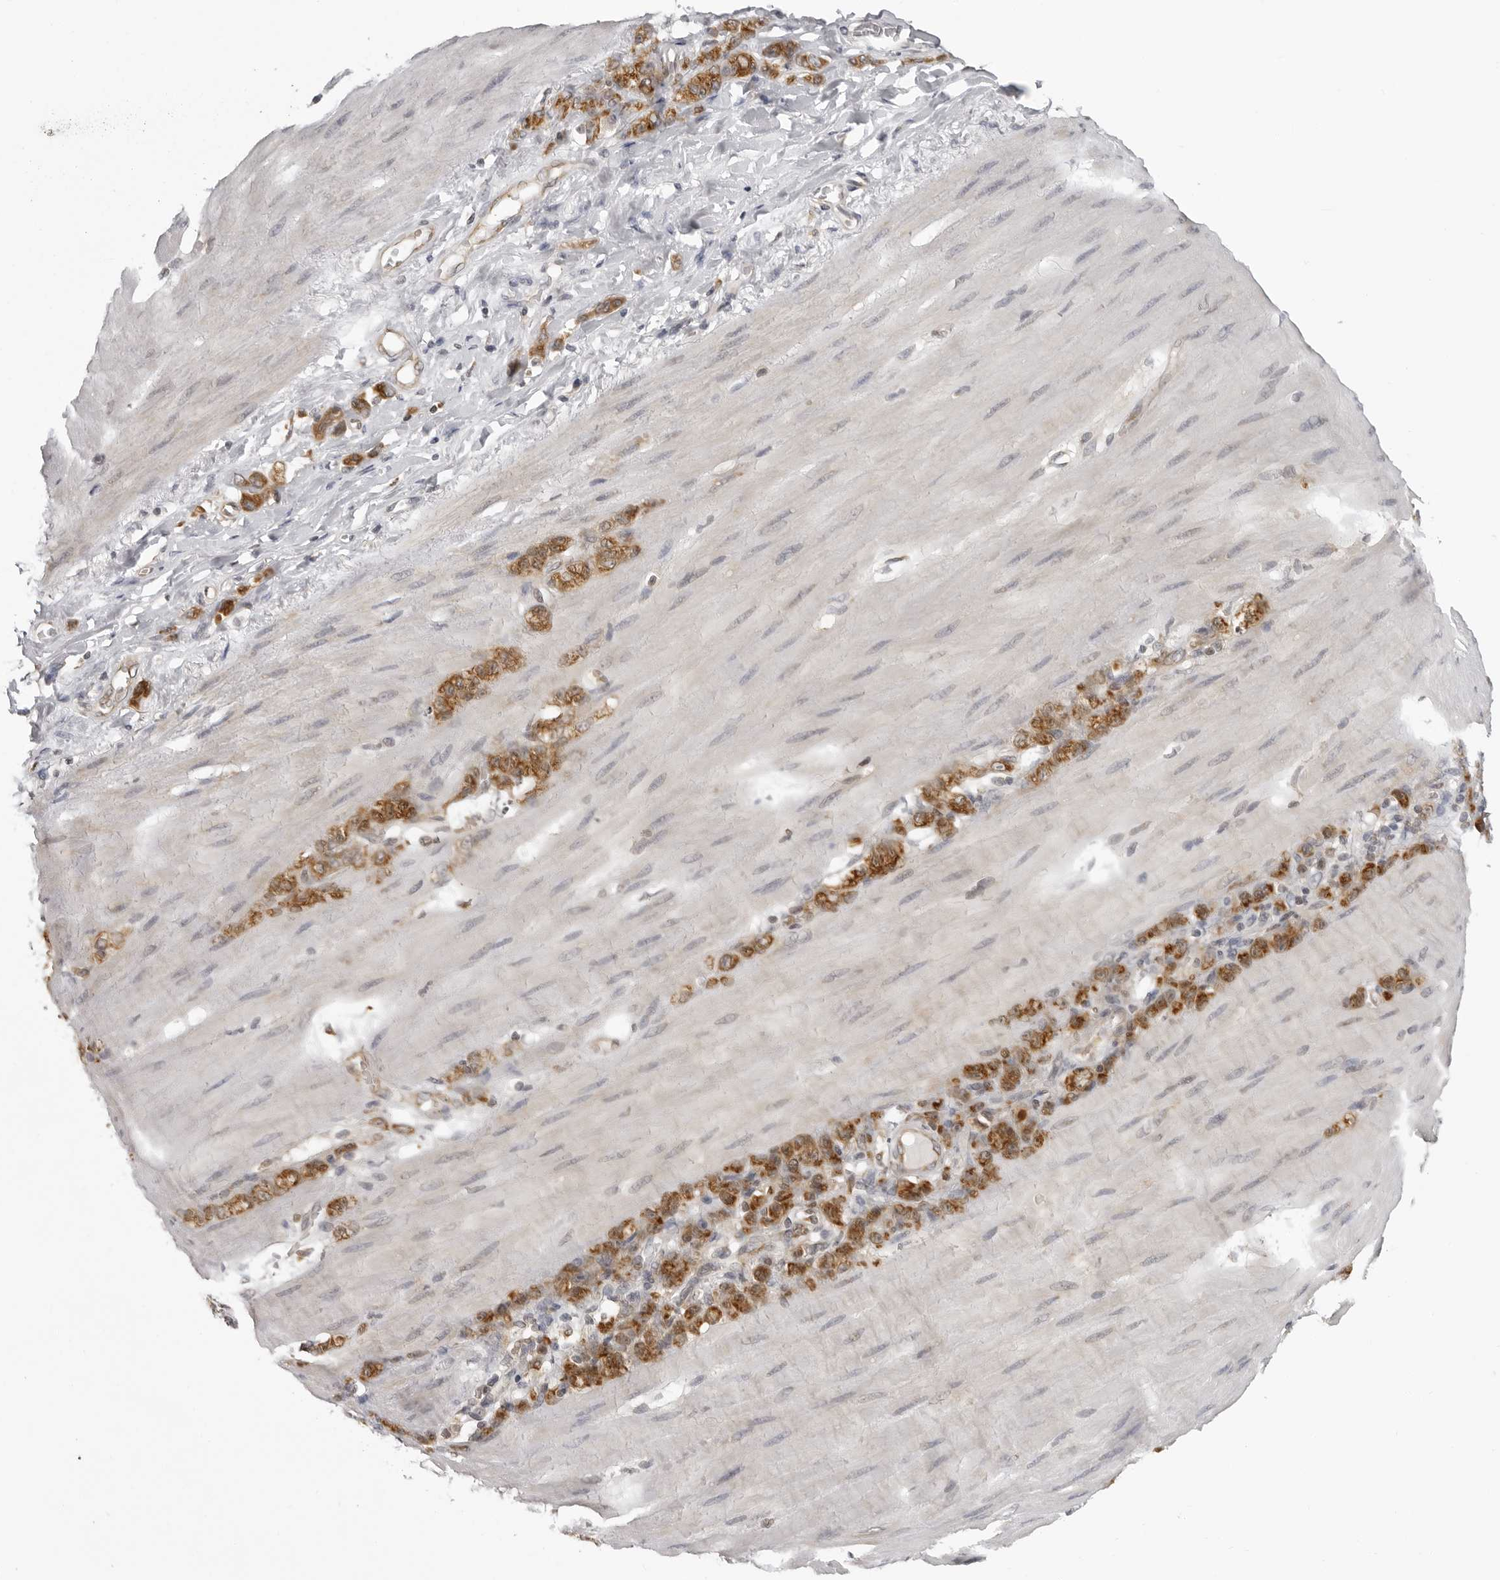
{"staining": {"intensity": "strong", "quantity": ">75%", "location": "cytoplasmic/membranous"}, "tissue": "stomach cancer", "cell_type": "Tumor cells", "image_type": "cancer", "snomed": [{"axis": "morphology", "description": "Adenocarcinoma, NOS"}, {"axis": "topography", "description": "Stomach"}], "caption": "Immunohistochemistry (IHC) (DAB) staining of human adenocarcinoma (stomach) exhibits strong cytoplasmic/membranous protein positivity in approximately >75% of tumor cells.", "gene": "MRPS15", "patient": {"sex": "male", "age": 82}}